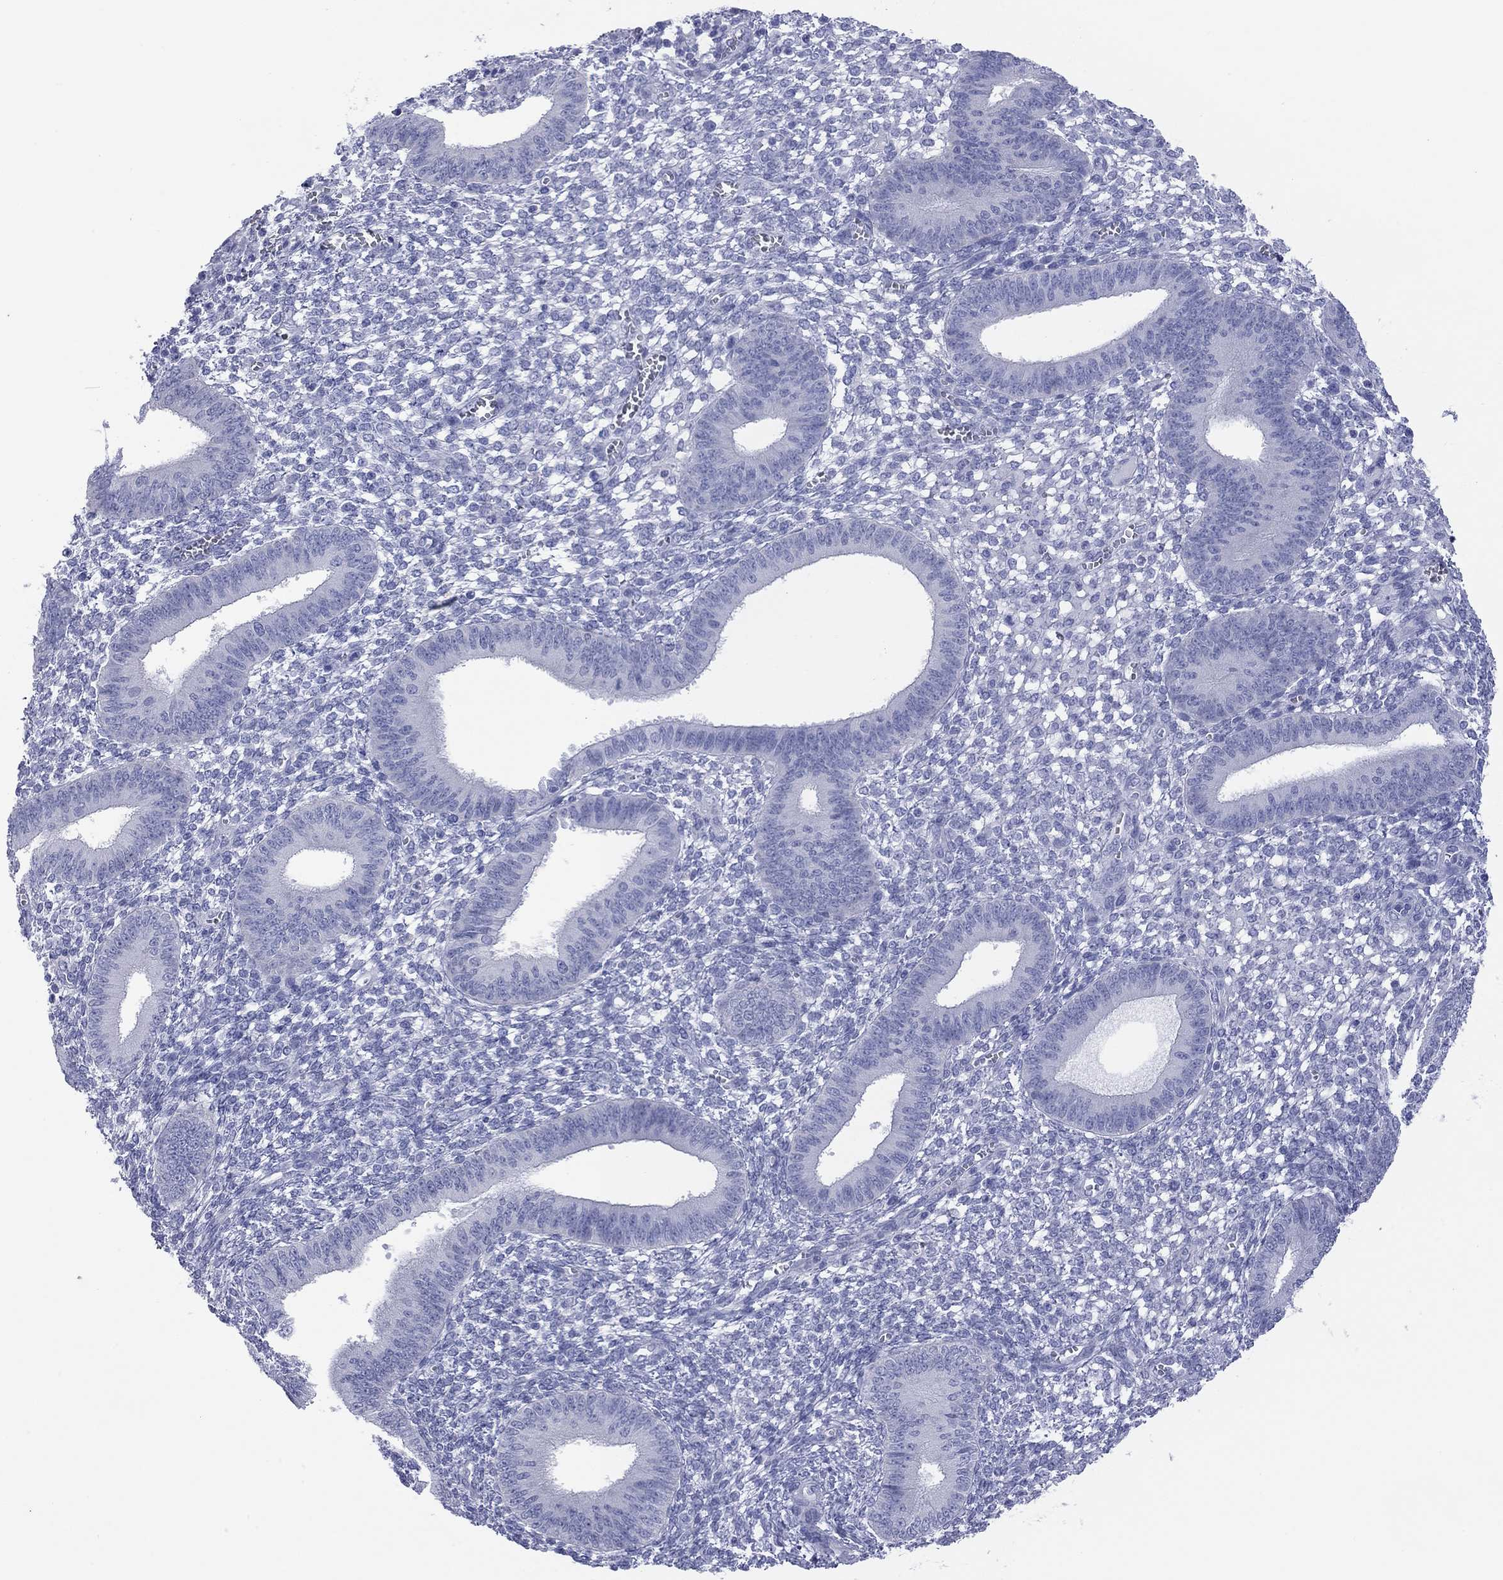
{"staining": {"intensity": "negative", "quantity": "none", "location": "none"}, "tissue": "endometrium", "cell_type": "Cells in endometrial stroma", "image_type": "normal", "snomed": [{"axis": "morphology", "description": "Normal tissue, NOS"}, {"axis": "topography", "description": "Endometrium"}], "caption": "This is an immunohistochemistry photomicrograph of normal human endometrium. There is no expression in cells in endometrial stroma.", "gene": "VSIG10", "patient": {"sex": "female", "age": 42}}